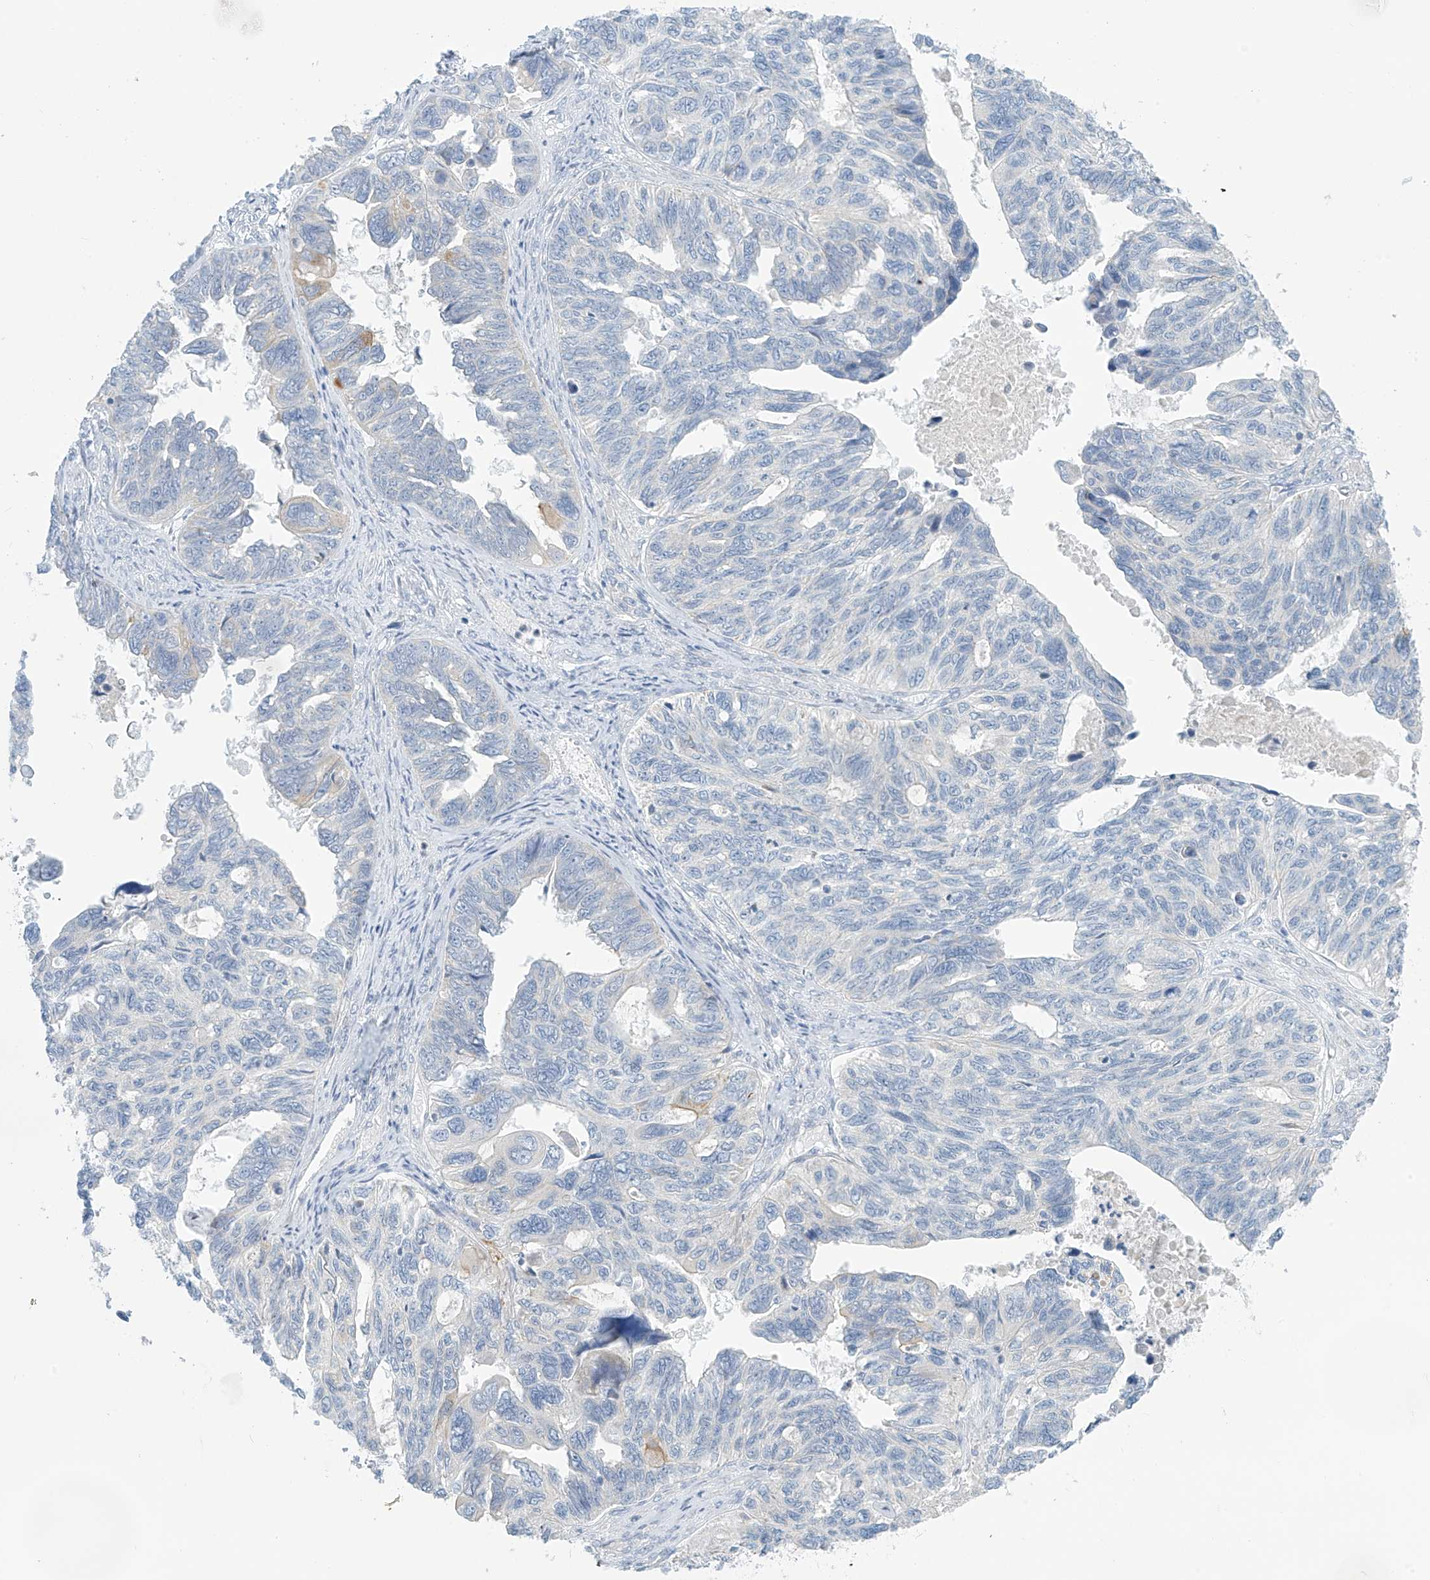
{"staining": {"intensity": "negative", "quantity": "none", "location": "none"}, "tissue": "ovarian cancer", "cell_type": "Tumor cells", "image_type": "cancer", "snomed": [{"axis": "morphology", "description": "Cystadenocarcinoma, serous, NOS"}, {"axis": "topography", "description": "Ovary"}], "caption": "IHC image of human ovarian serous cystadenocarcinoma stained for a protein (brown), which exhibits no expression in tumor cells.", "gene": "SLC6A12", "patient": {"sex": "female", "age": 79}}